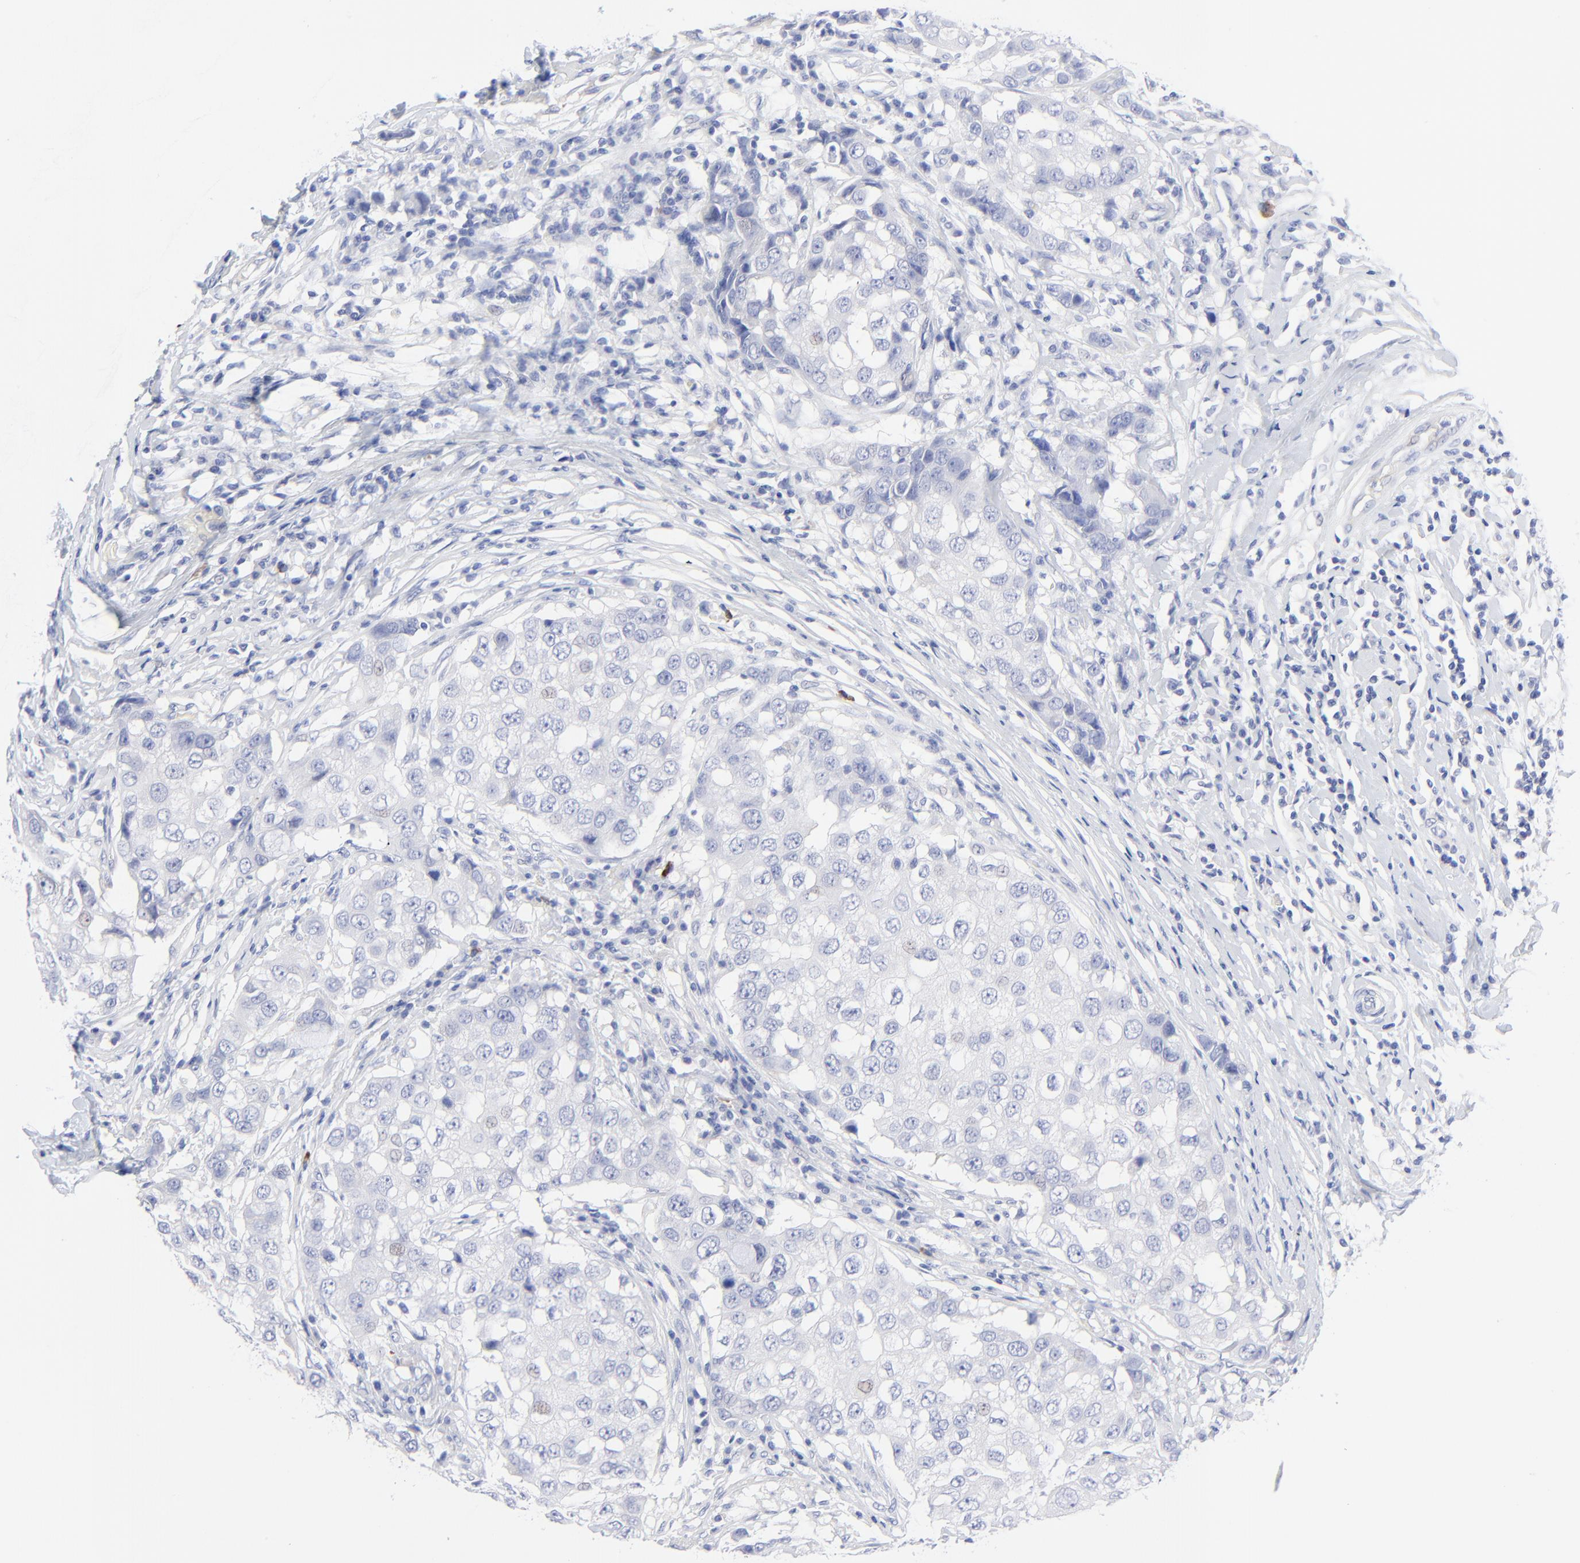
{"staining": {"intensity": "negative", "quantity": "none", "location": "none"}, "tissue": "breast cancer", "cell_type": "Tumor cells", "image_type": "cancer", "snomed": [{"axis": "morphology", "description": "Duct carcinoma"}, {"axis": "topography", "description": "Breast"}], "caption": "Immunohistochemistry of breast cancer (infiltrating ductal carcinoma) exhibits no positivity in tumor cells.", "gene": "PSD3", "patient": {"sex": "female", "age": 27}}